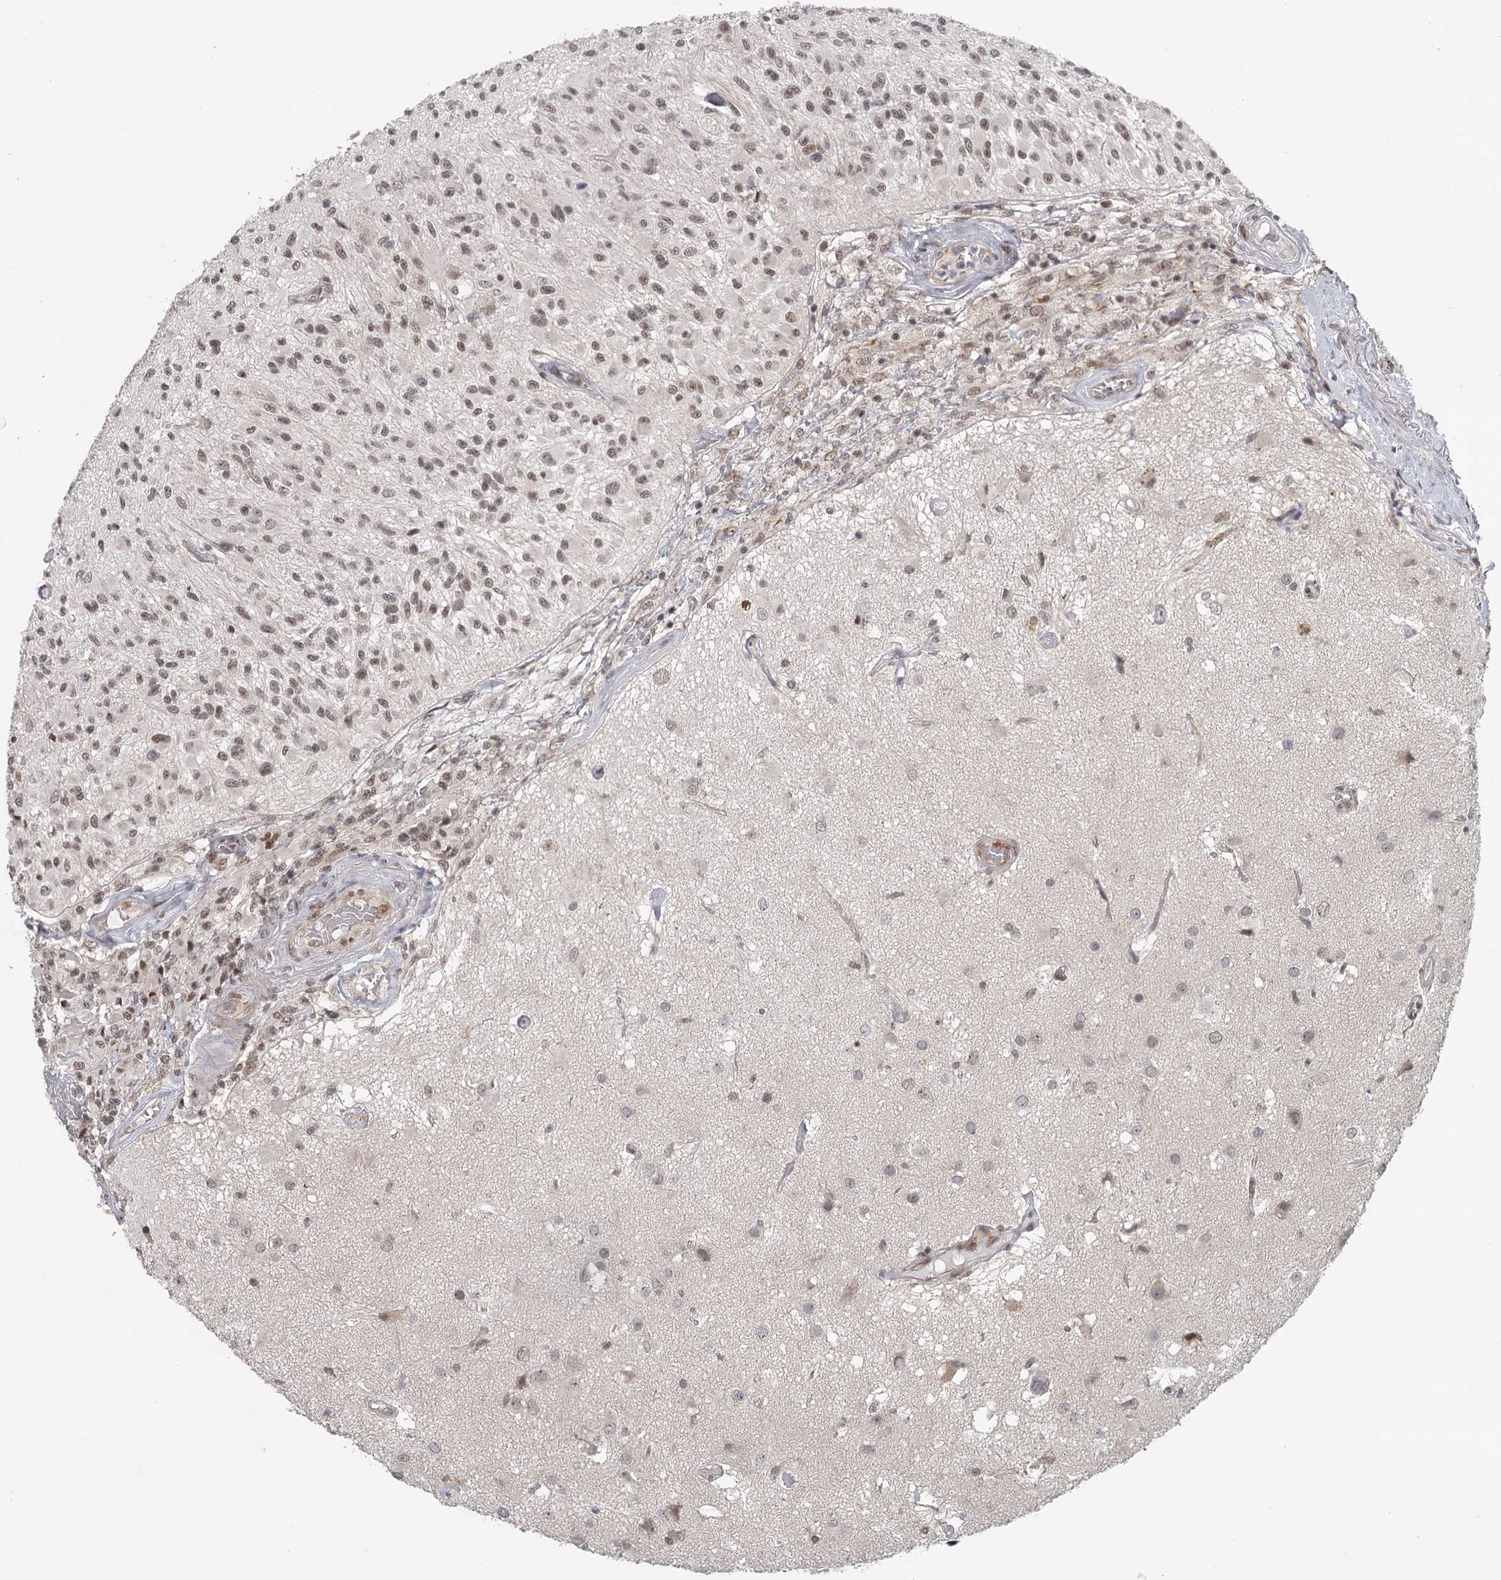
{"staining": {"intensity": "moderate", "quantity": ">75%", "location": "nuclear"}, "tissue": "glioma", "cell_type": "Tumor cells", "image_type": "cancer", "snomed": [{"axis": "morphology", "description": "Glioma, malignant, High grade"}, {"axis": "morphology", "description": "Glioblastoma, NOS"}, {"axis": "topography", "description": "Brain"}], "caption": "Immunohistochemistry (IHC) photomicrograph of neoplastic tissue: malignant glioma (high-grade) stained using immunohistochemistry exhibits medium levels of moderate protein expression localized specifically in the nuclear of tumor cells, appearing as a nuclear brown color.", "gene": "FAM13C", "patient": {"sex": "male", "age": 60}}